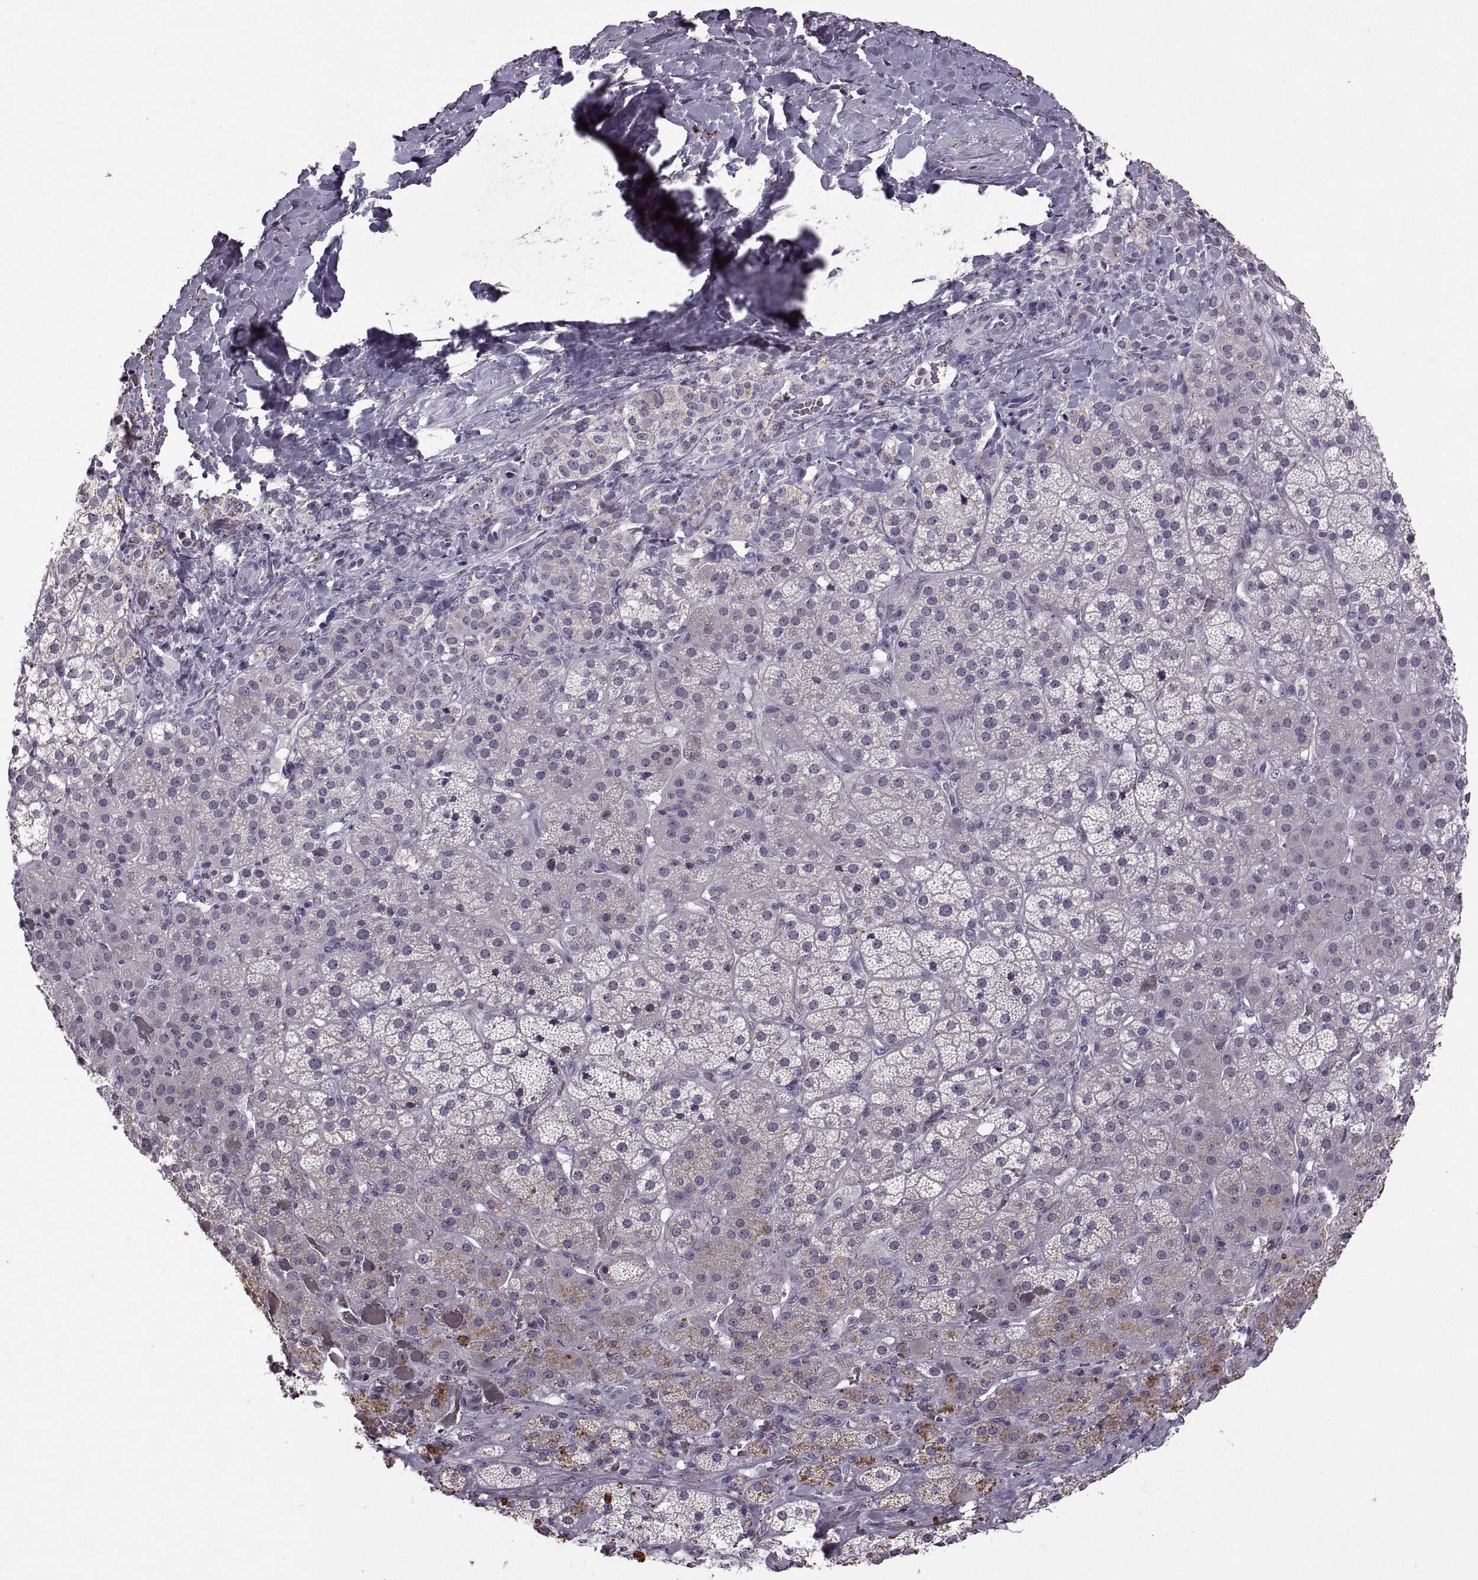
{"staining": {"intensity": "weak", "quantity": "<25%", "location": "cytoplasmic/membranous"}, "tissue": "adrenal gland", "cell_type": "Glandular cells", "image_type": "normal", "snomed": [{"axis": "morphology", "description": "Normal tissue, NOS"}, {"axis": "topography", "description": "Adrenal gland"}], "caption": "Glandular cells are negative for brown protein staining in normal adrenal gland. (DAB immunohistochemistry, high magnification).", "gene": "SINHCAF", "patient": {"sex": "male", "age": 57}}